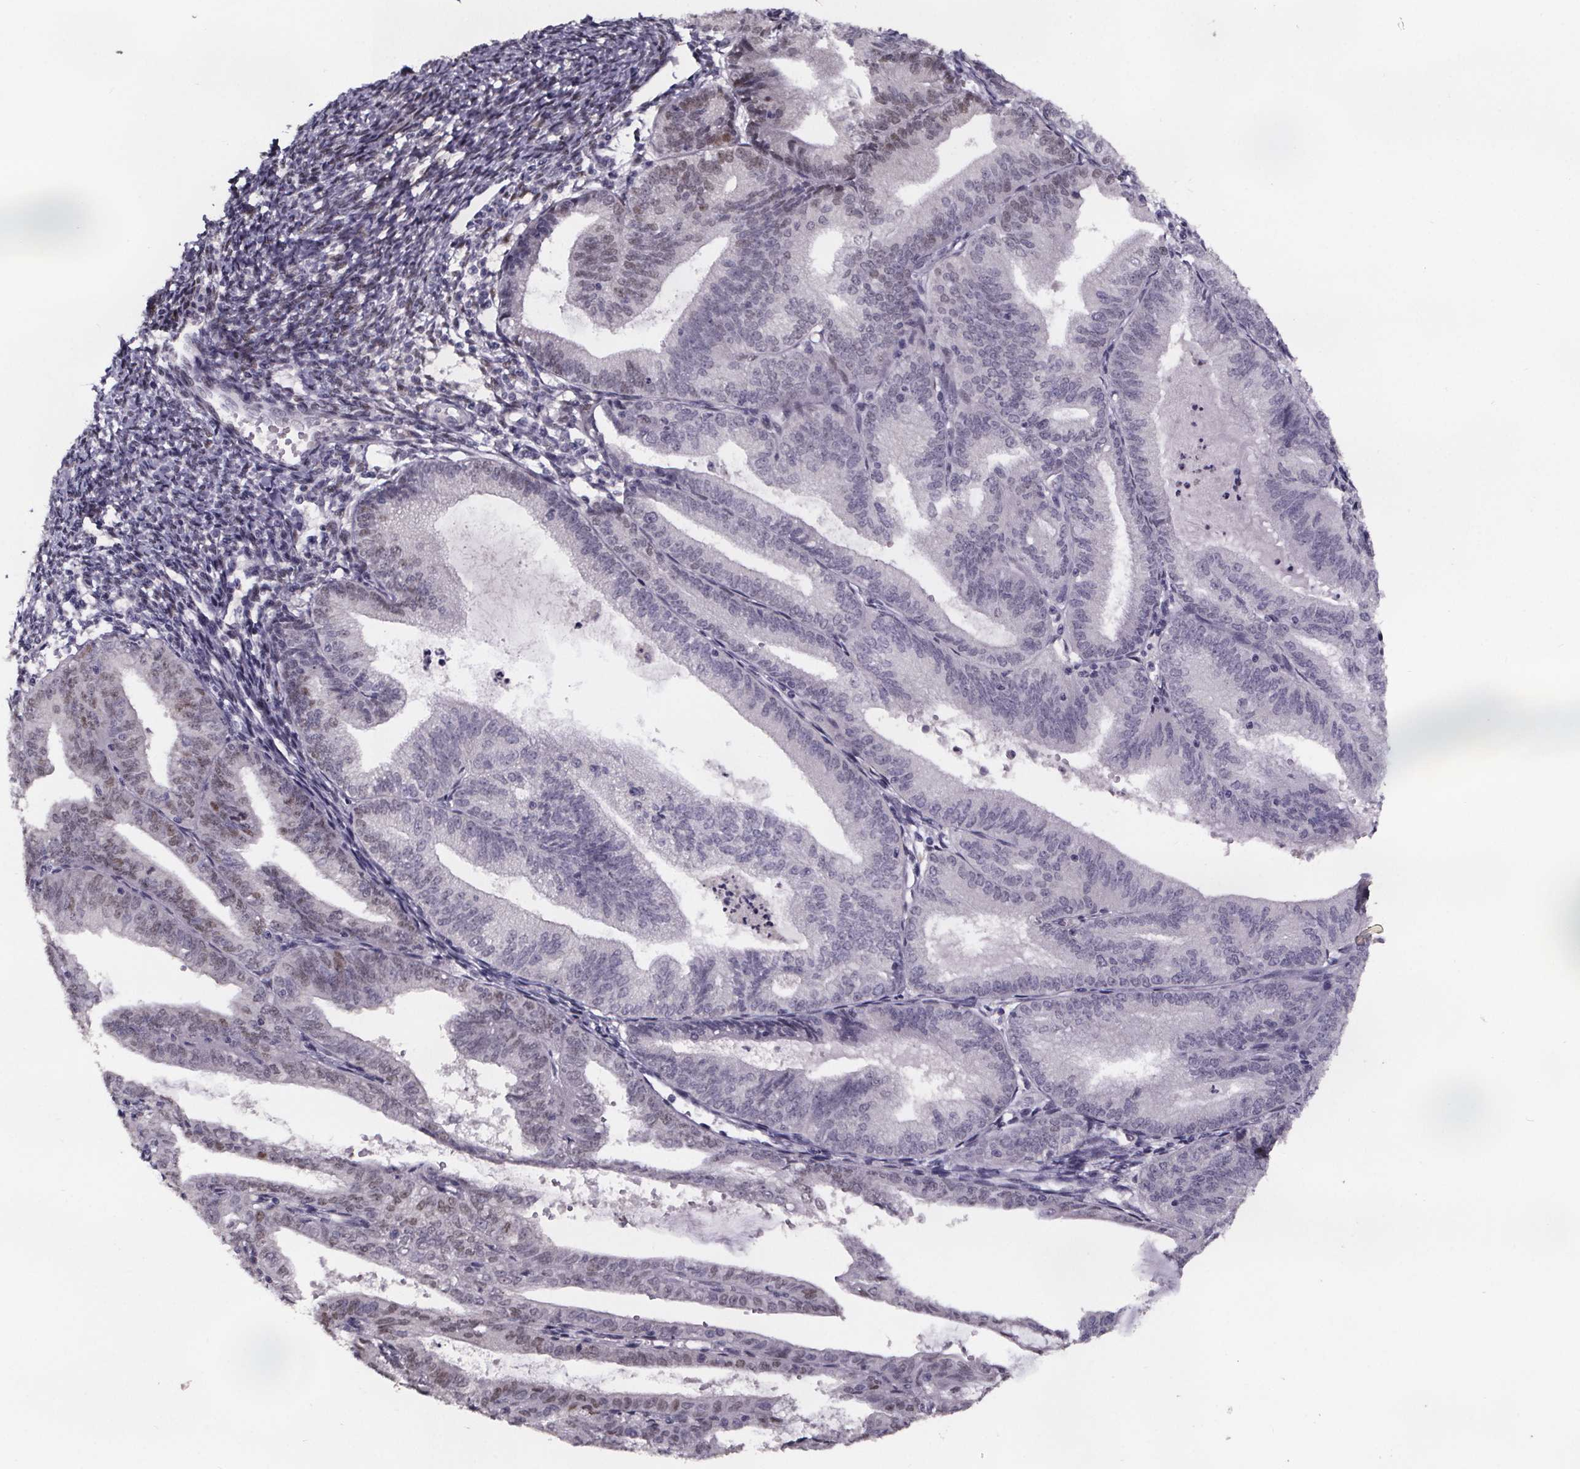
{"staining": {"intensity": "moderate", "quantity": "<25%", "location": "nuclear"}, "tissue": "endometrial cancer", "cell_type": "Tumor cells", "image_type": "cancer", "snomed": [{"axis": "morphology", "description": "Adenocarcinoma, NOS"}, {"axis": "topography", "description": "Endometrium"}], "caption": "High-power microscopy captured an immunohistochemistry histopathology image of adenocarcinoma (endometrial), revealing moderate nuclear staining in about <25% of tumor cells.", "gene": "AR", "patient": {"sex": "female", "age": 70}}